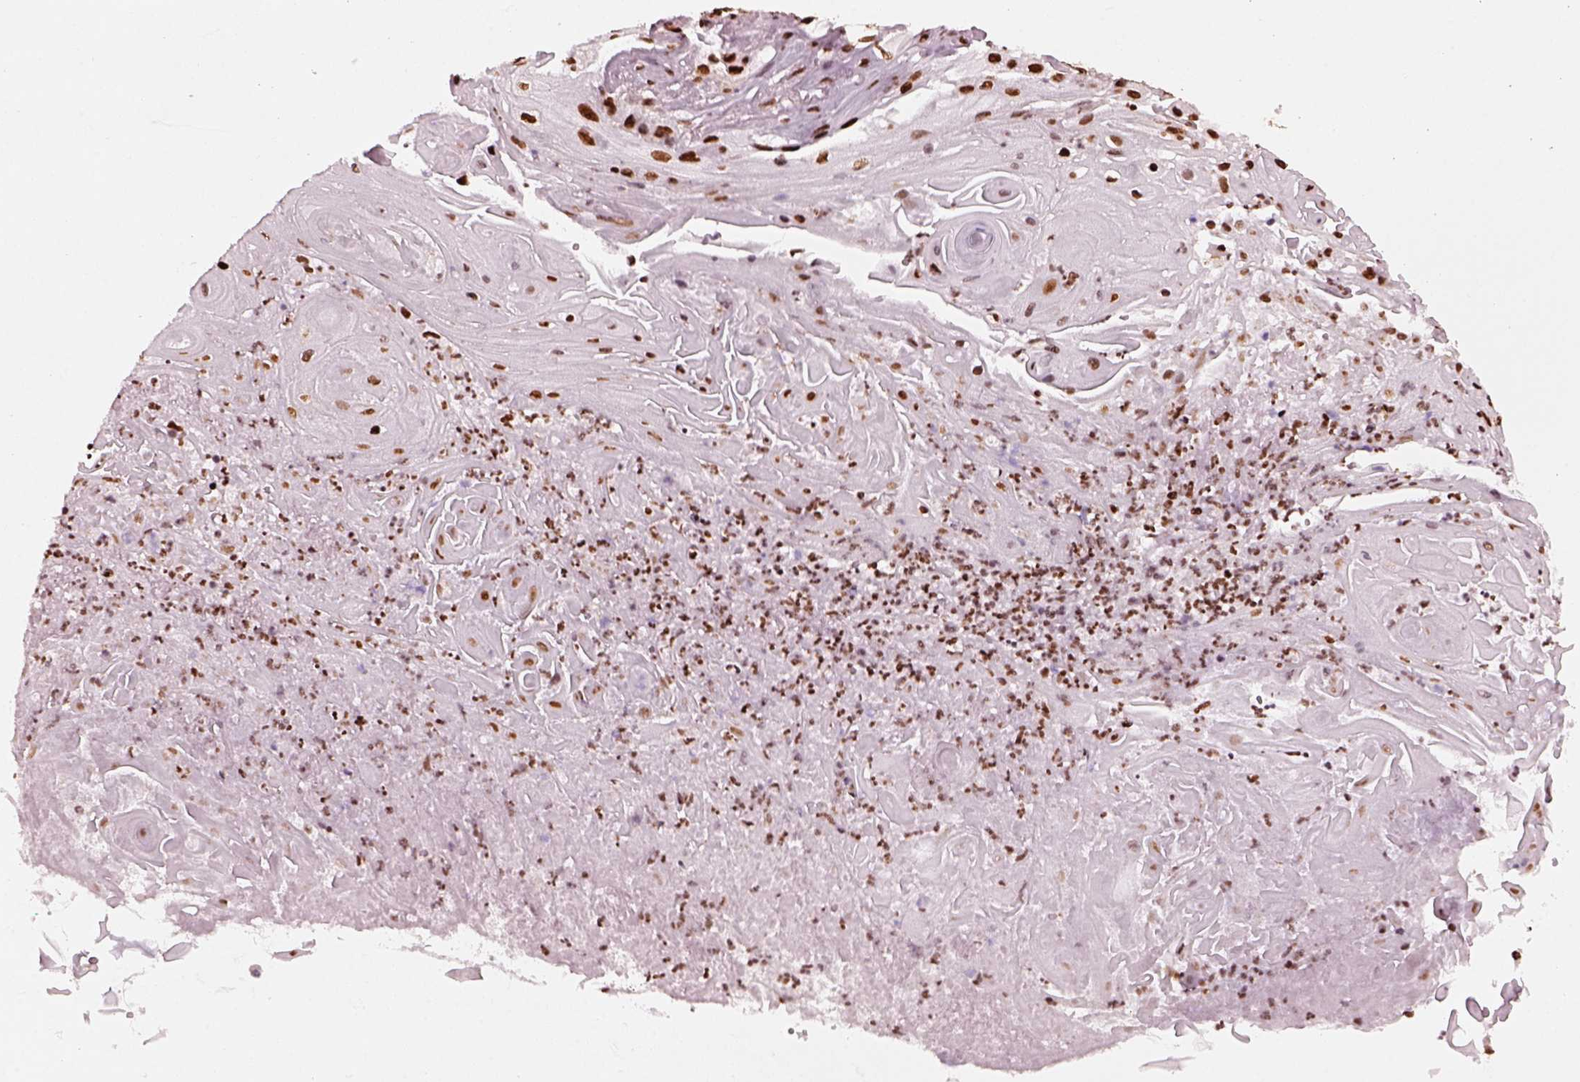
{"staining": {"intensity": "strong", "quantity": ">75%", "location": "nuclear"}, "tissue": "skin cancer", "cell_type": "Tumor cells", "image_type": "cancer", "snomed": [{"axis": "morphology", "description": "Squamous cell carcinoma, NOS"}, {"axis": "topography", "description": "Skin"}], "caption": "This is an image of immunohistochemistry staining of skin cancer, which shows strong staining in the nuclear of tumor cells.", "gene": "CBFA2T3", "patient": {"sex": "male", "age": 62}}